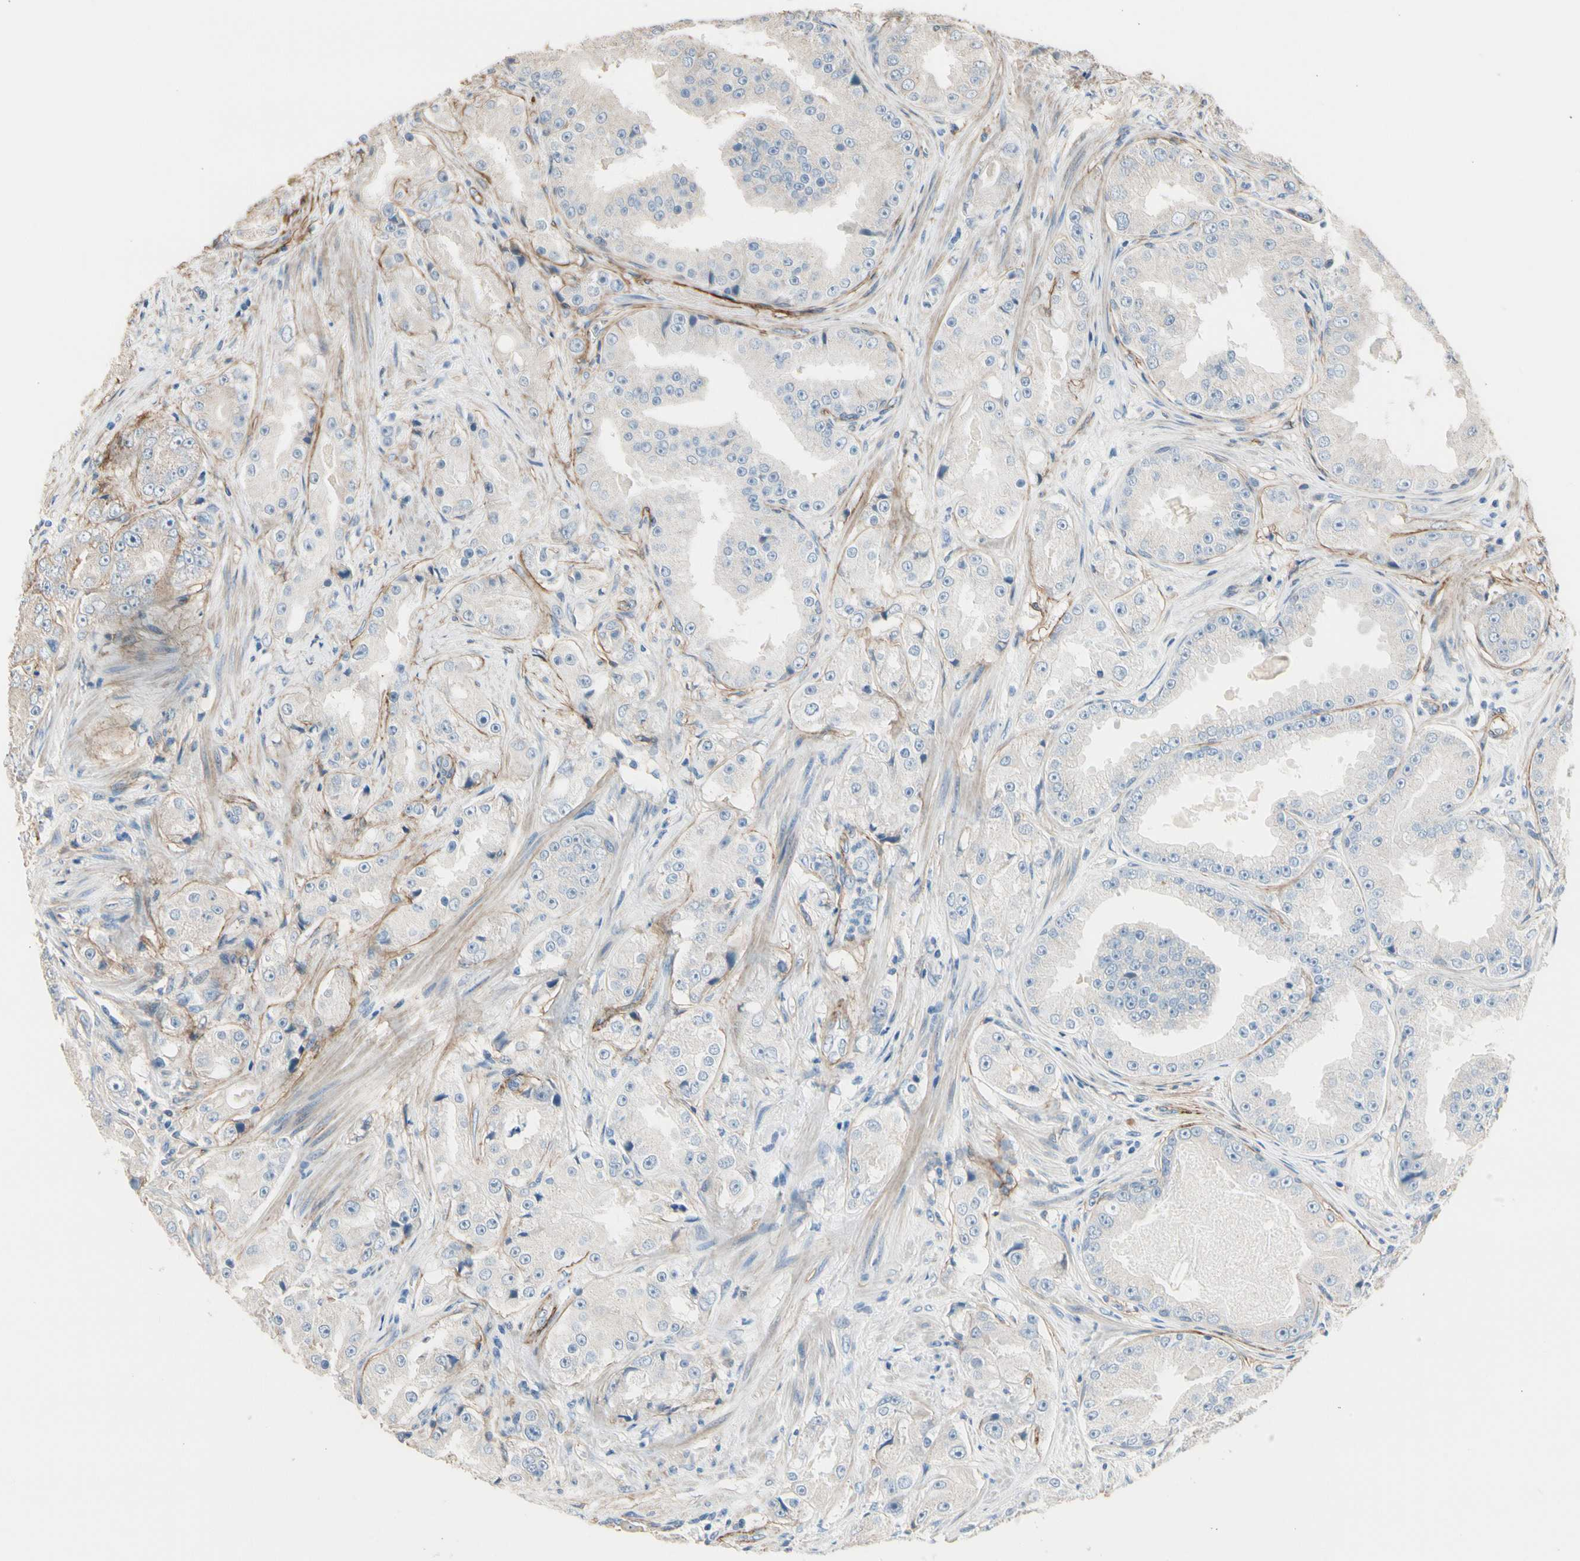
{"staining": {"intensity": "weak", "quantity": ">75%", "location": "cytoplasmic/membranous"}, "tissue": "prostate cancer", "cell_type": "Tumor cells", "image_type": "cancer", "snomed": [{"axis": "morphology", "description": "Adenocarcinoma, High grade"}, {"axis": "topography", "description": "Prostate"}], "caption": "IHC (DAB (3,3'-diaminobenzidine)) staining of human adenocarcinoma (high-grade) (prostate) displays weak cytoplasmic/membranous protein staining in approximately >75% of tumor cells.", "gene": "SUSD2", "patient": {"sex": "male", "age": 73}}